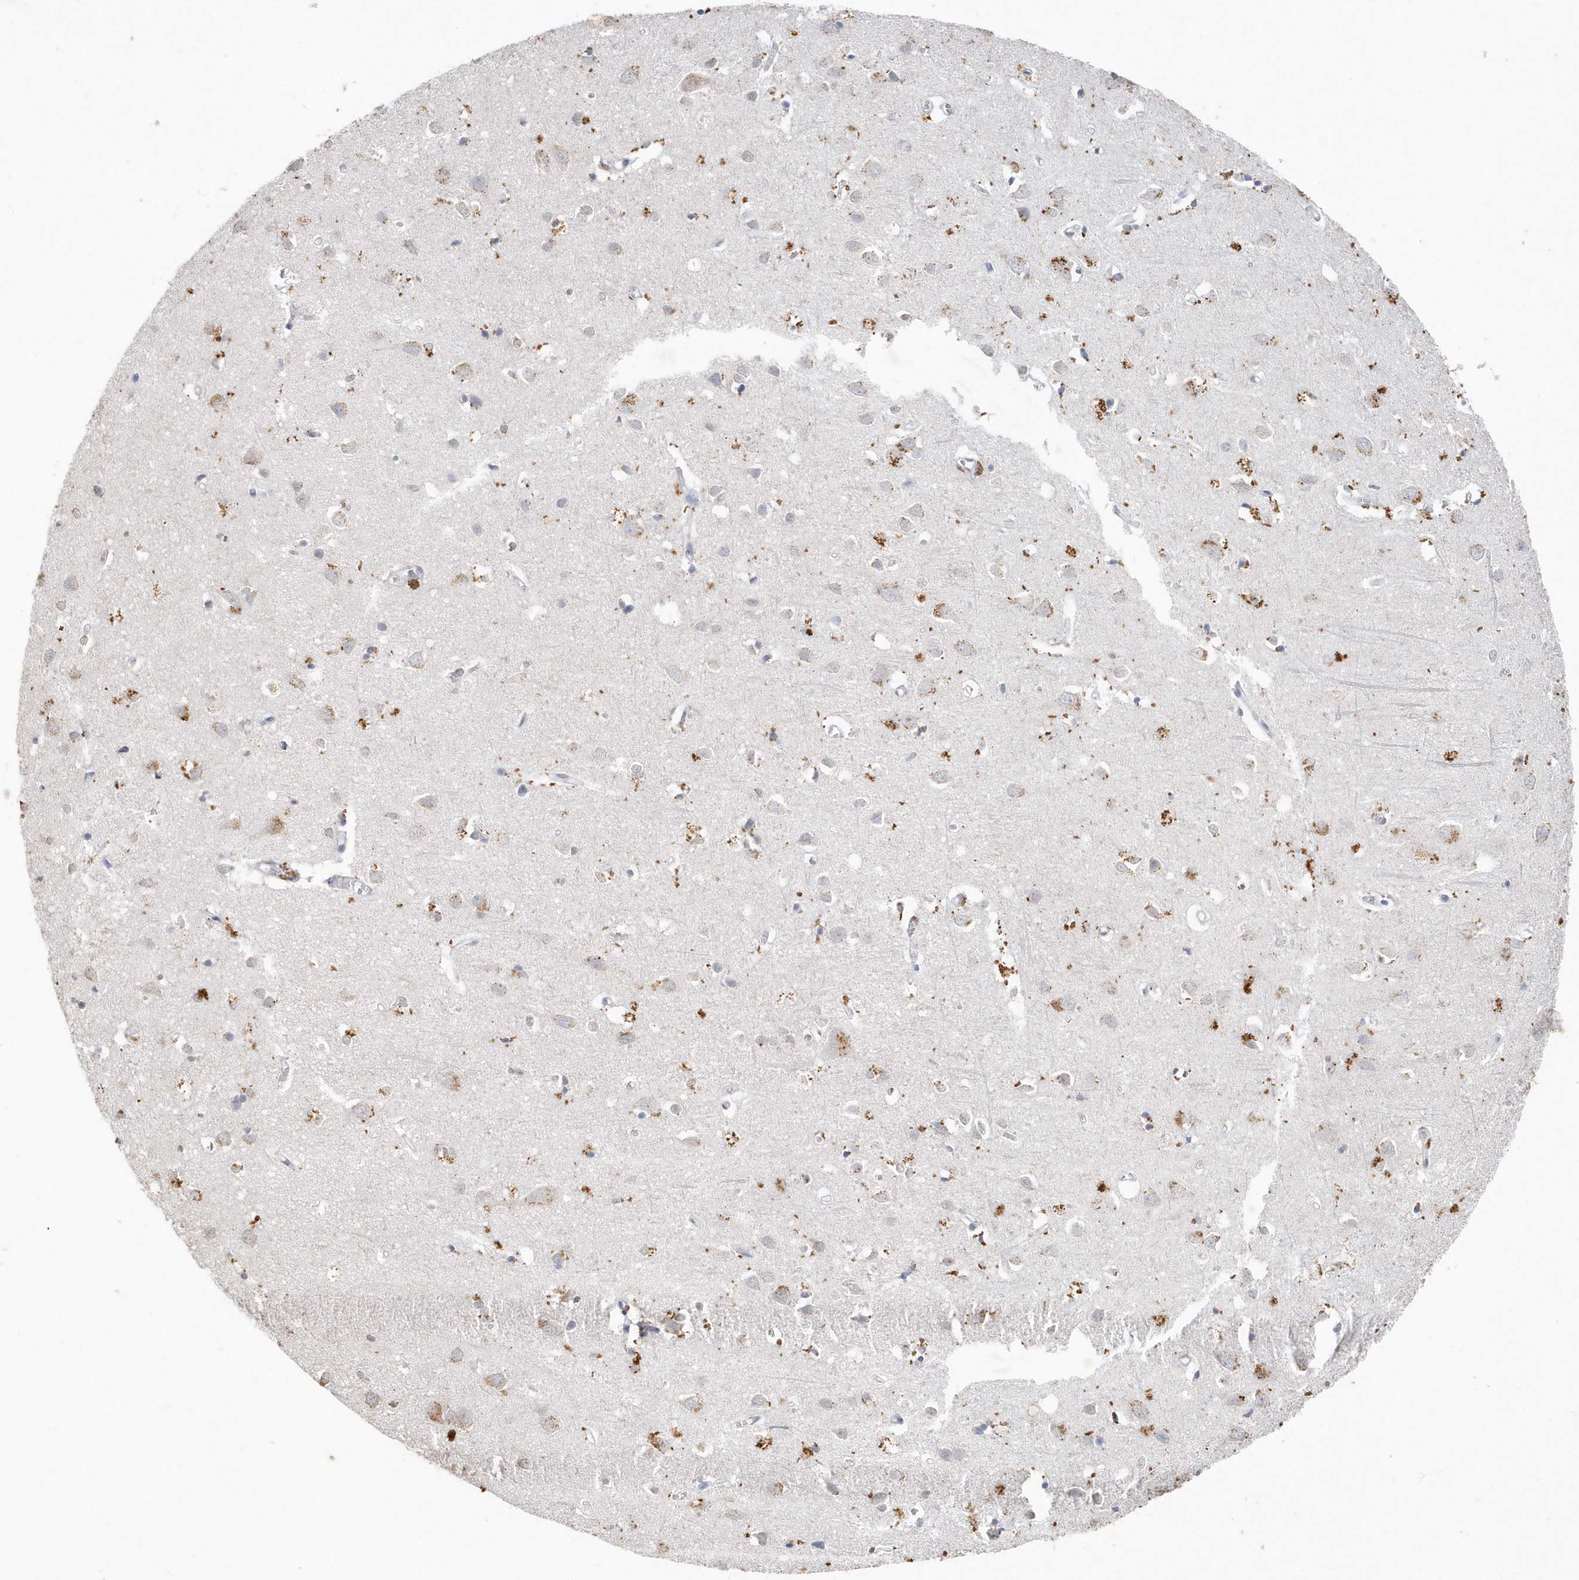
{"staining": {"intensity": "negative", "quantity": "none", "location": "none"}, "tissue": "cerebral cortex", "cell_type": "Endothelial cells", "image_type": "normal", "snomed": [{"axis": "morphology", "description": "Normal tissue, NOS"}, {"axis": "topography", "description": "Cerebral cortex"}], "caption": "A histopathology image of human cerebral cortex is negative for staining in endothelial cells. (Stains: DAB immunohistochemistry (IHC) with hematoxylin counter stain, Microscopy: brightfield microscopy at high magnification).", "gene": "PDCD1", "patient": {"sex": "female", "age": 64}}